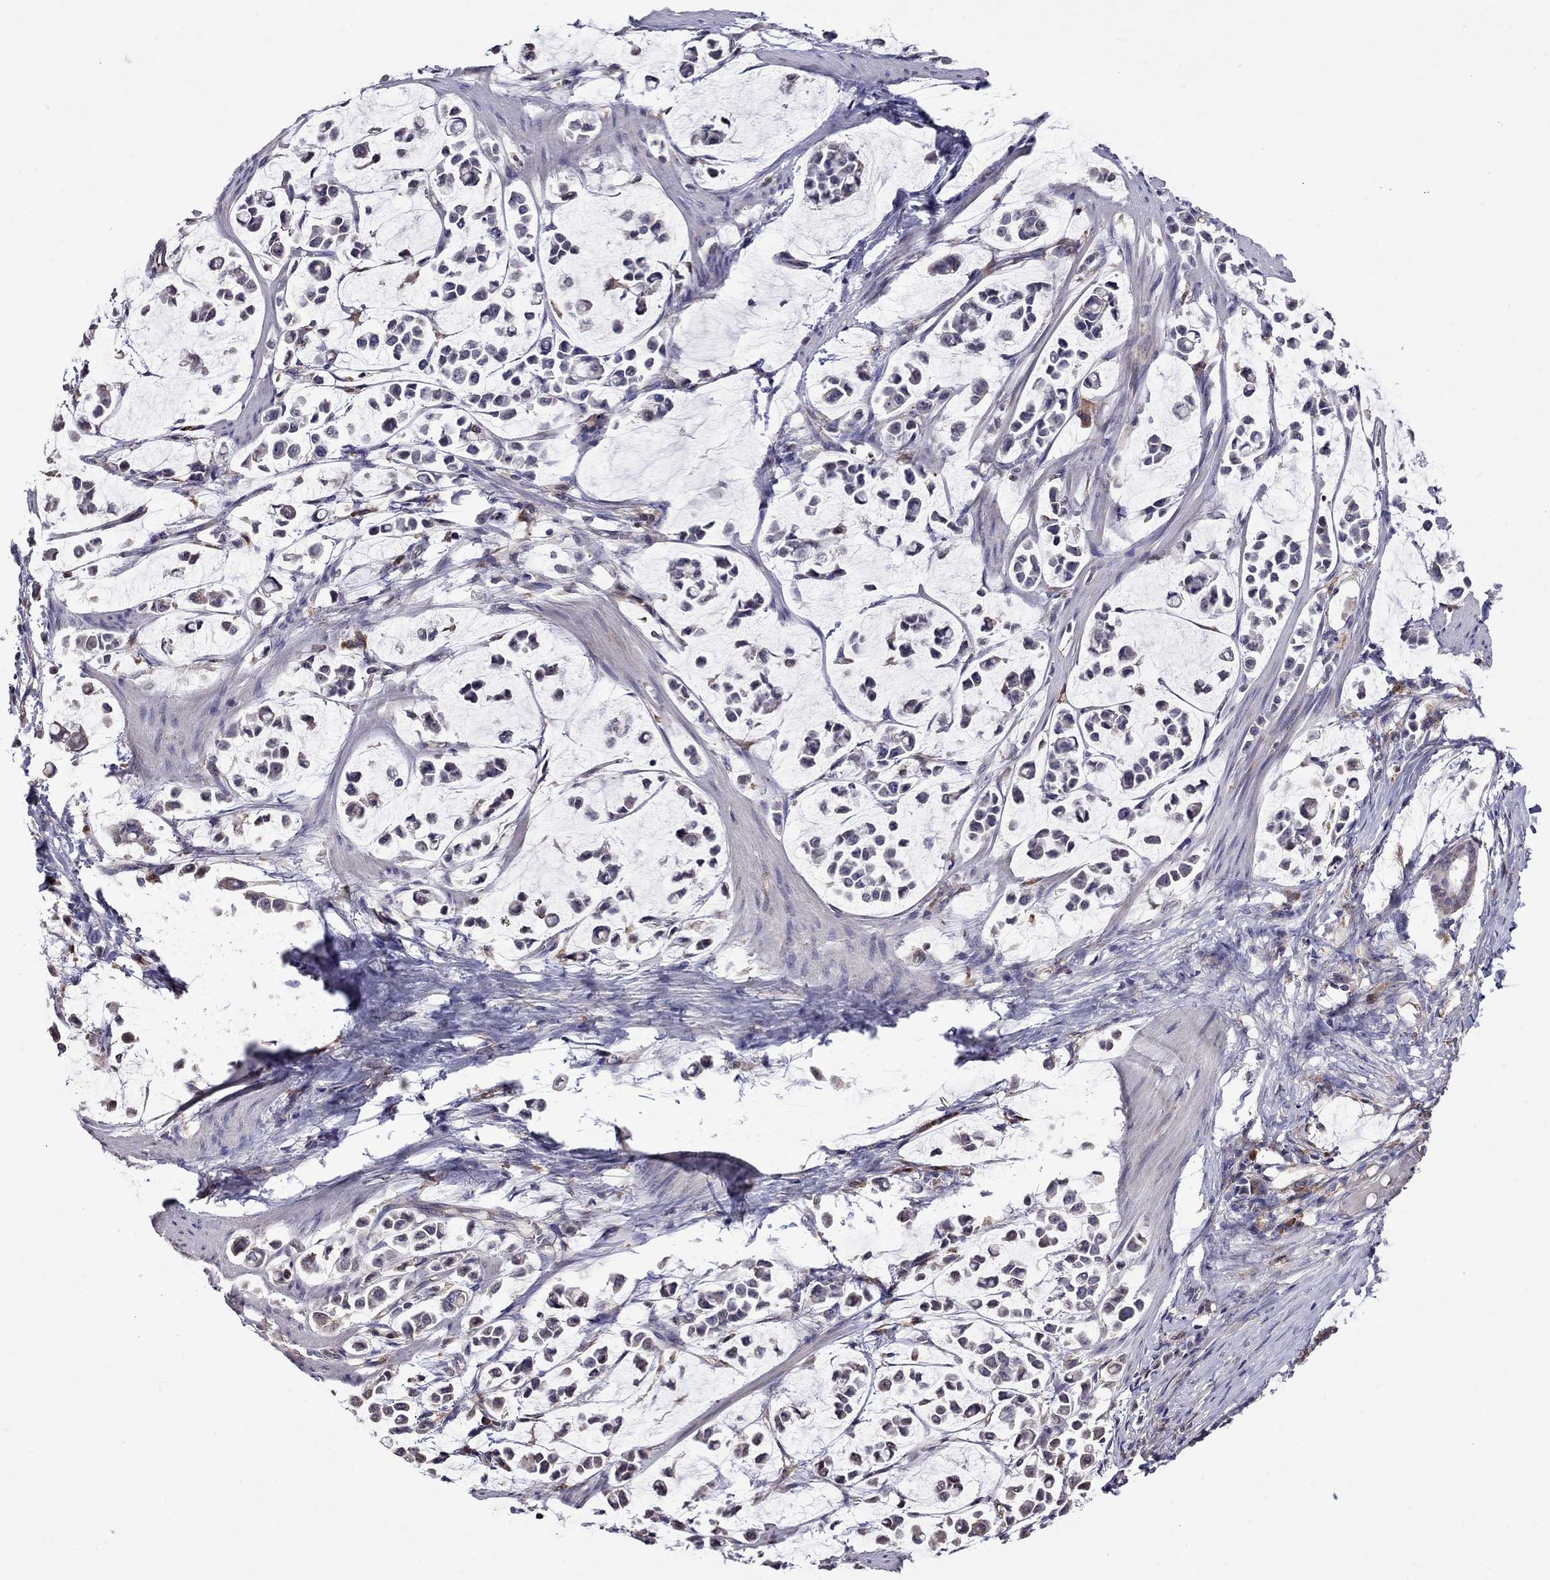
{"staining": {"intensity": "negative", "quantity": "none", "location": "none"}, "tissue": "stomach cancer", "cell_type": "Tumor cells", "image_type": "cancer", "snomed": [{"axis": "morphology", "description": "Adenocarcinoma, NOS"}, {"axis": "topography", "description": "Stomach"}], "caption": "A micrograph of stomach cancer stained for a protein displays no brown staining in tumor cells.", "gene": "ADAM28", "patient": {"sex": "male", "age": 82}}